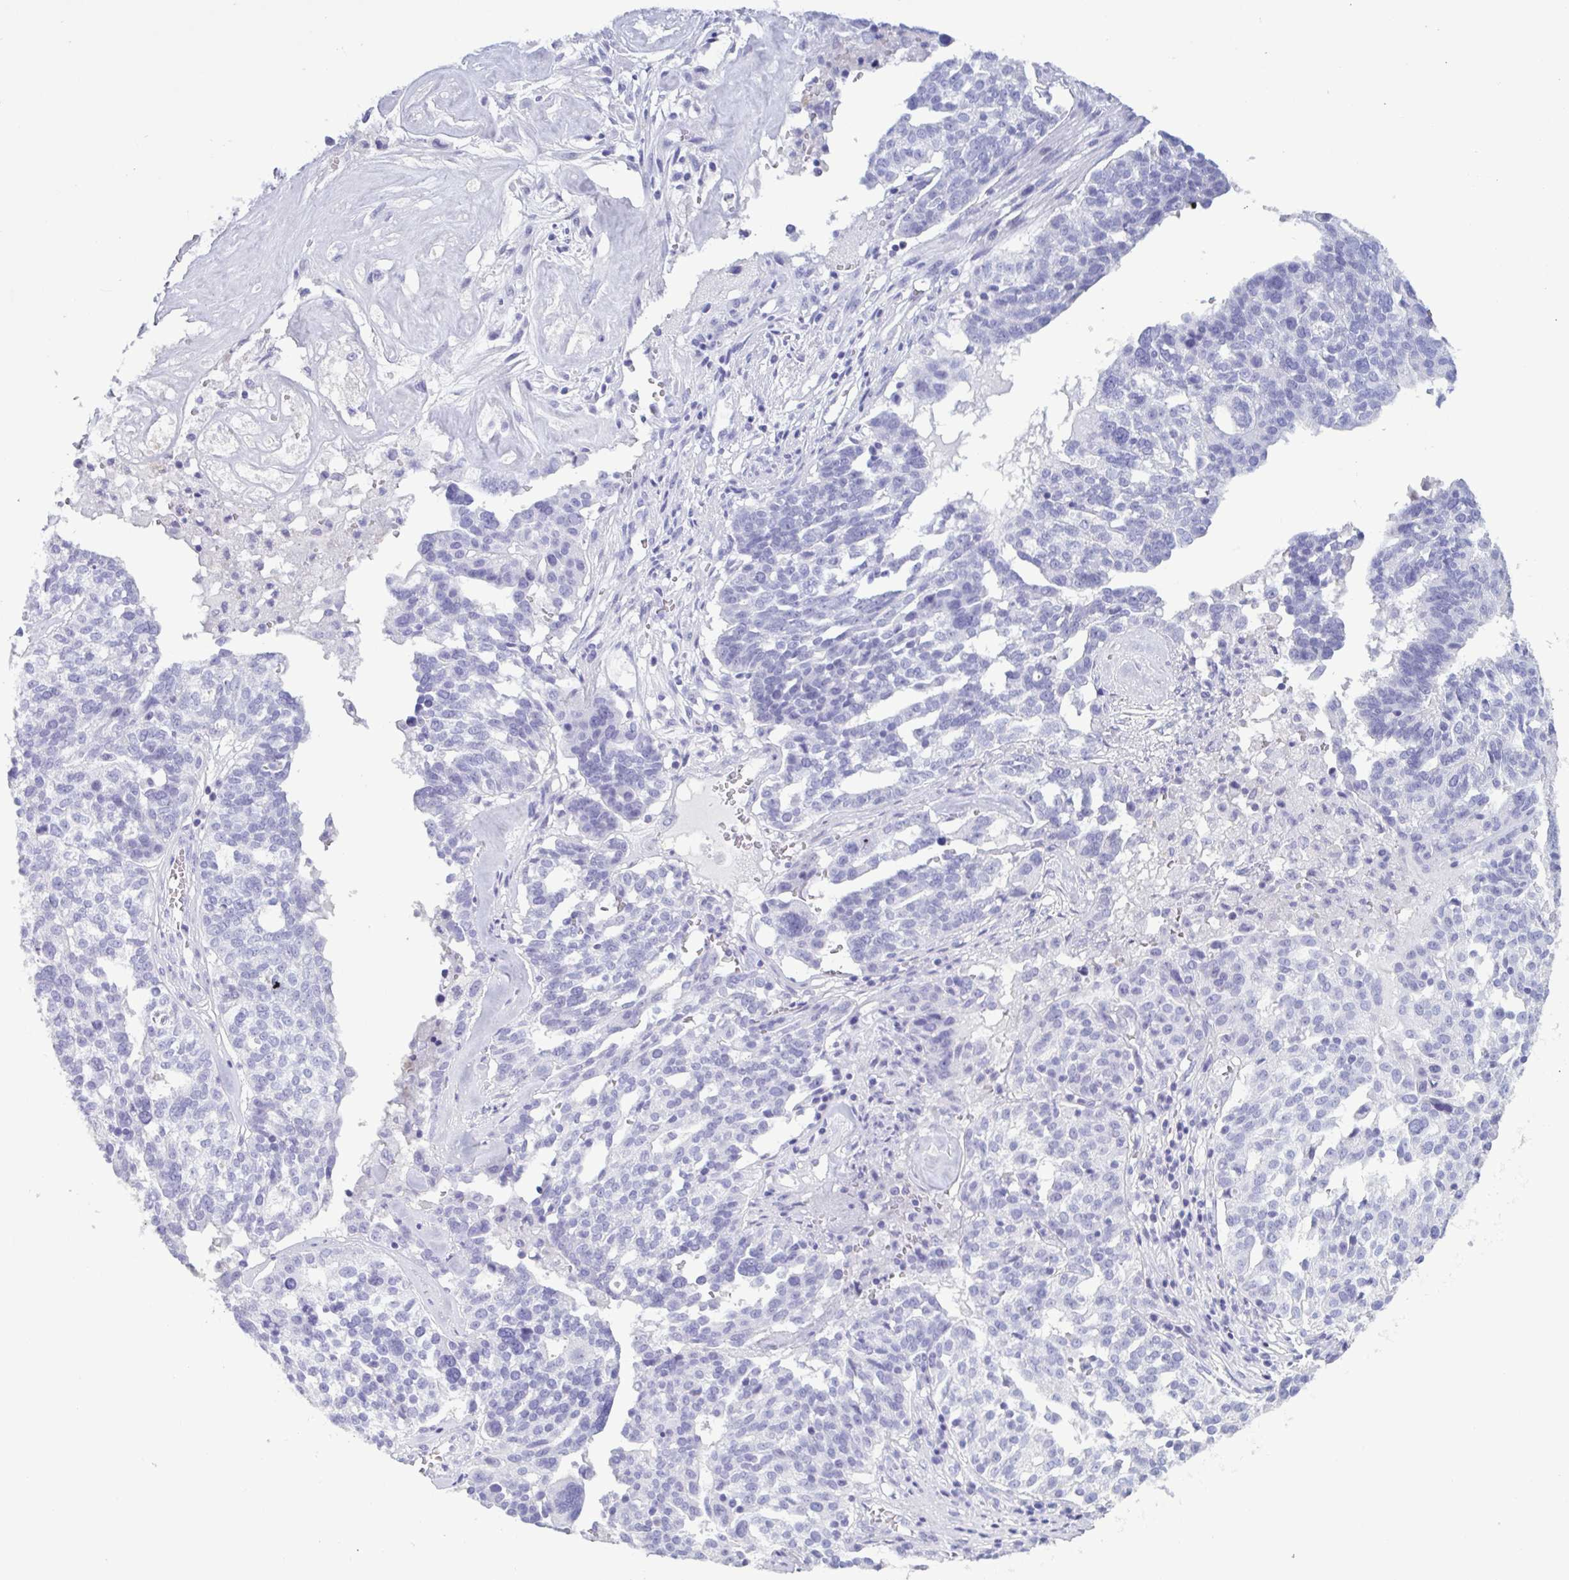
{"staining": {"intensity": "negative", "quantity": "none", "location": "none"}, "tissue": "ovarian cancer", "cell_type": "Tumor cells", "image_type": "cancer", "snomed": [{"axis": "morphology", "description": "Cystadenocarcinoma, serous, NOS"}, {"axis": "topography", "description": "Ovary"}], "caption": "Immunohistochemical staining of human serous cystadenocarcinoma (ovarian) displays no significant staining in tumor cells.", "gene": "LTF", "patient": {"sex": "female", "age": 59}}